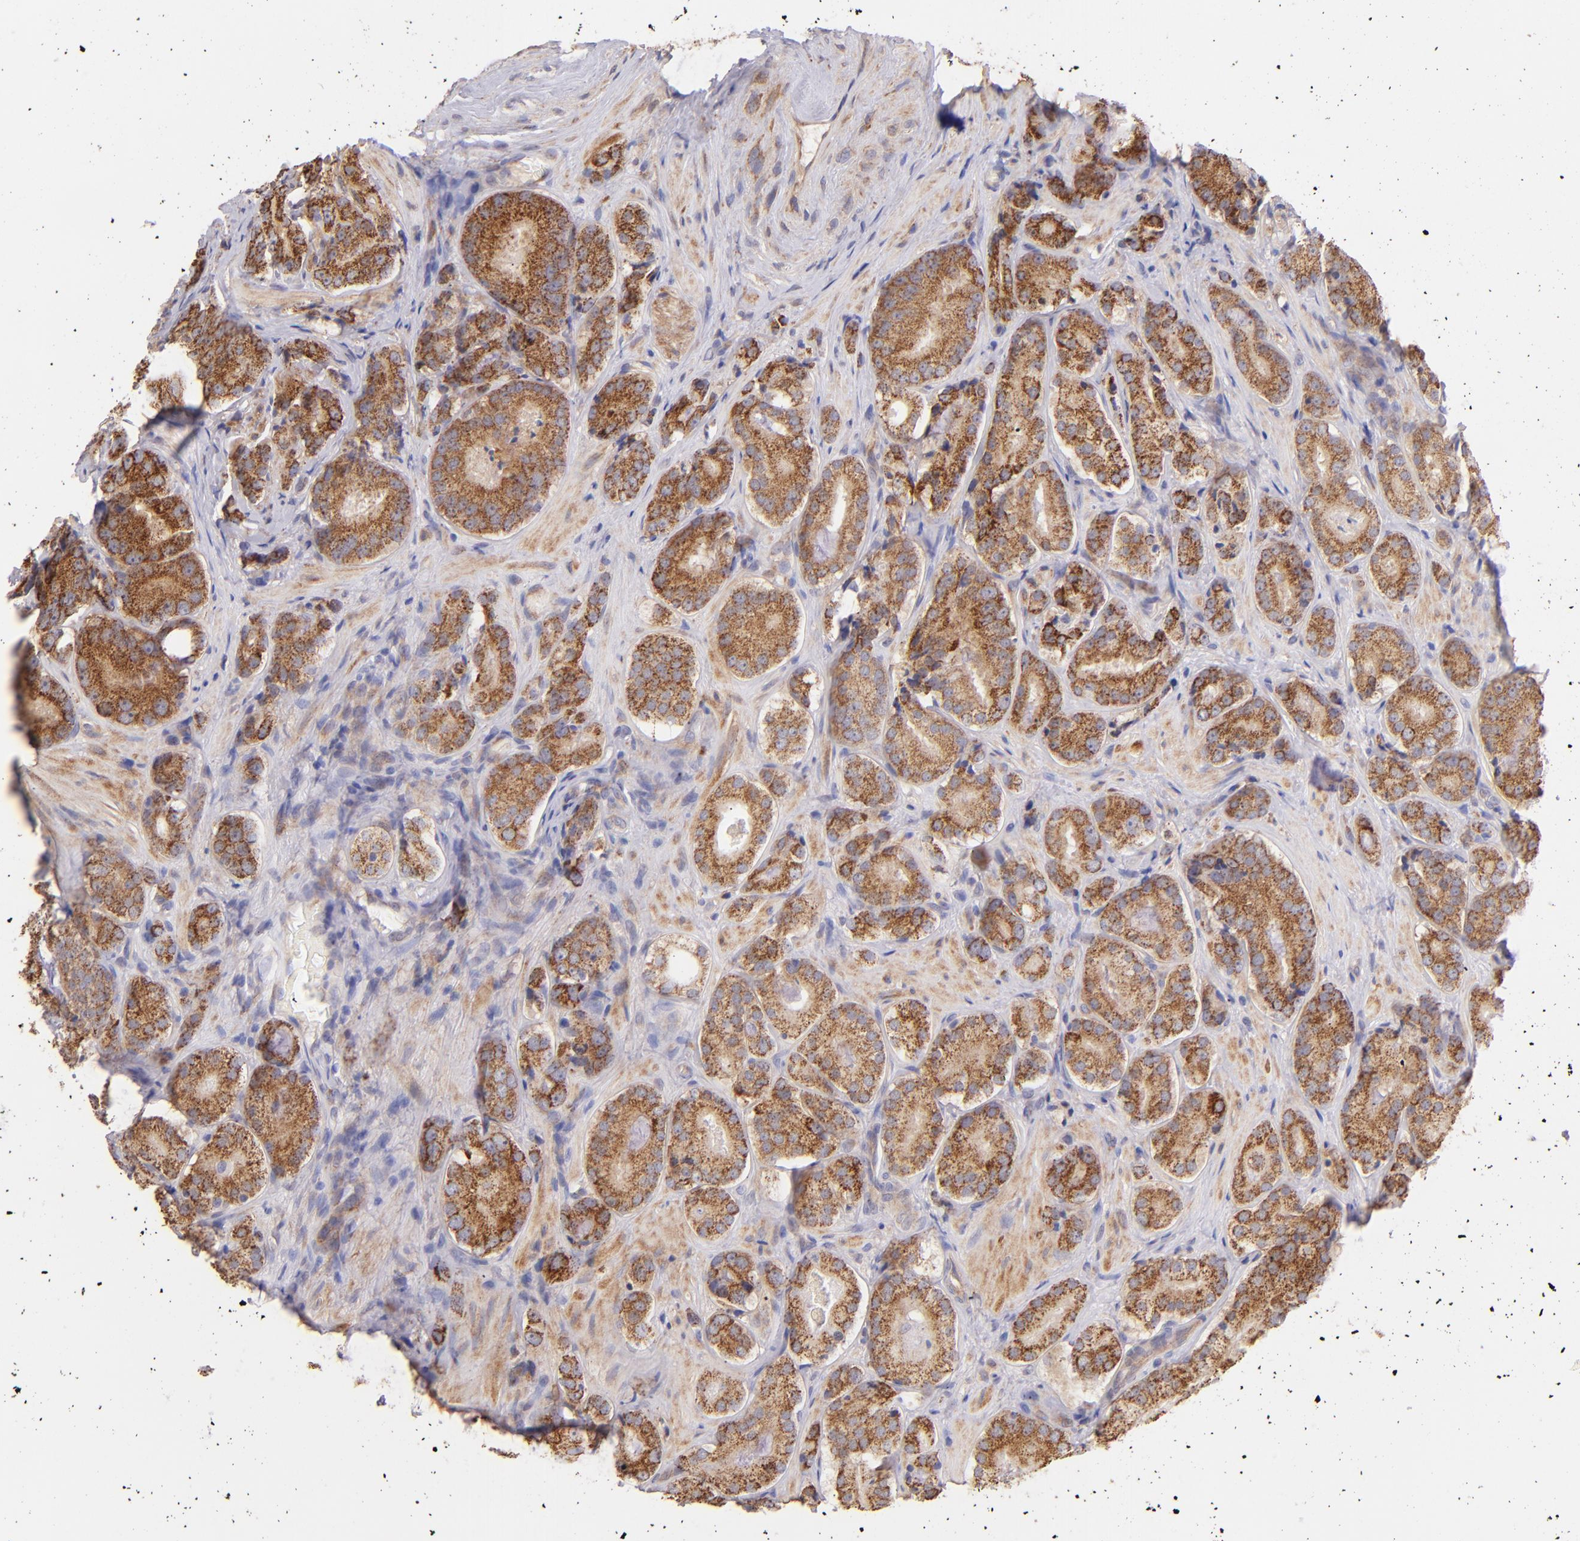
{"staining": {"intensity": "moderate", "quantity": ">75%", "location": "cytoplasmic/membranous"}, "tissue": "prostate cancer", "cell_type": "Tumor cells", "image_type": "cancer", "snomed": [{"axis": "morphology", "description": "Adenocarcinoma, High grade"}, {"axis": "topography", "description": "Prostate"}], "caption": "Moderate cytoplasmic/membranous protein positivity is present in approximately >75% of tumor cells in high-grade adenocarcinoma (prostate).", "gene": "SH2D4A", "patient": {"sex": "male", "age": 70}}